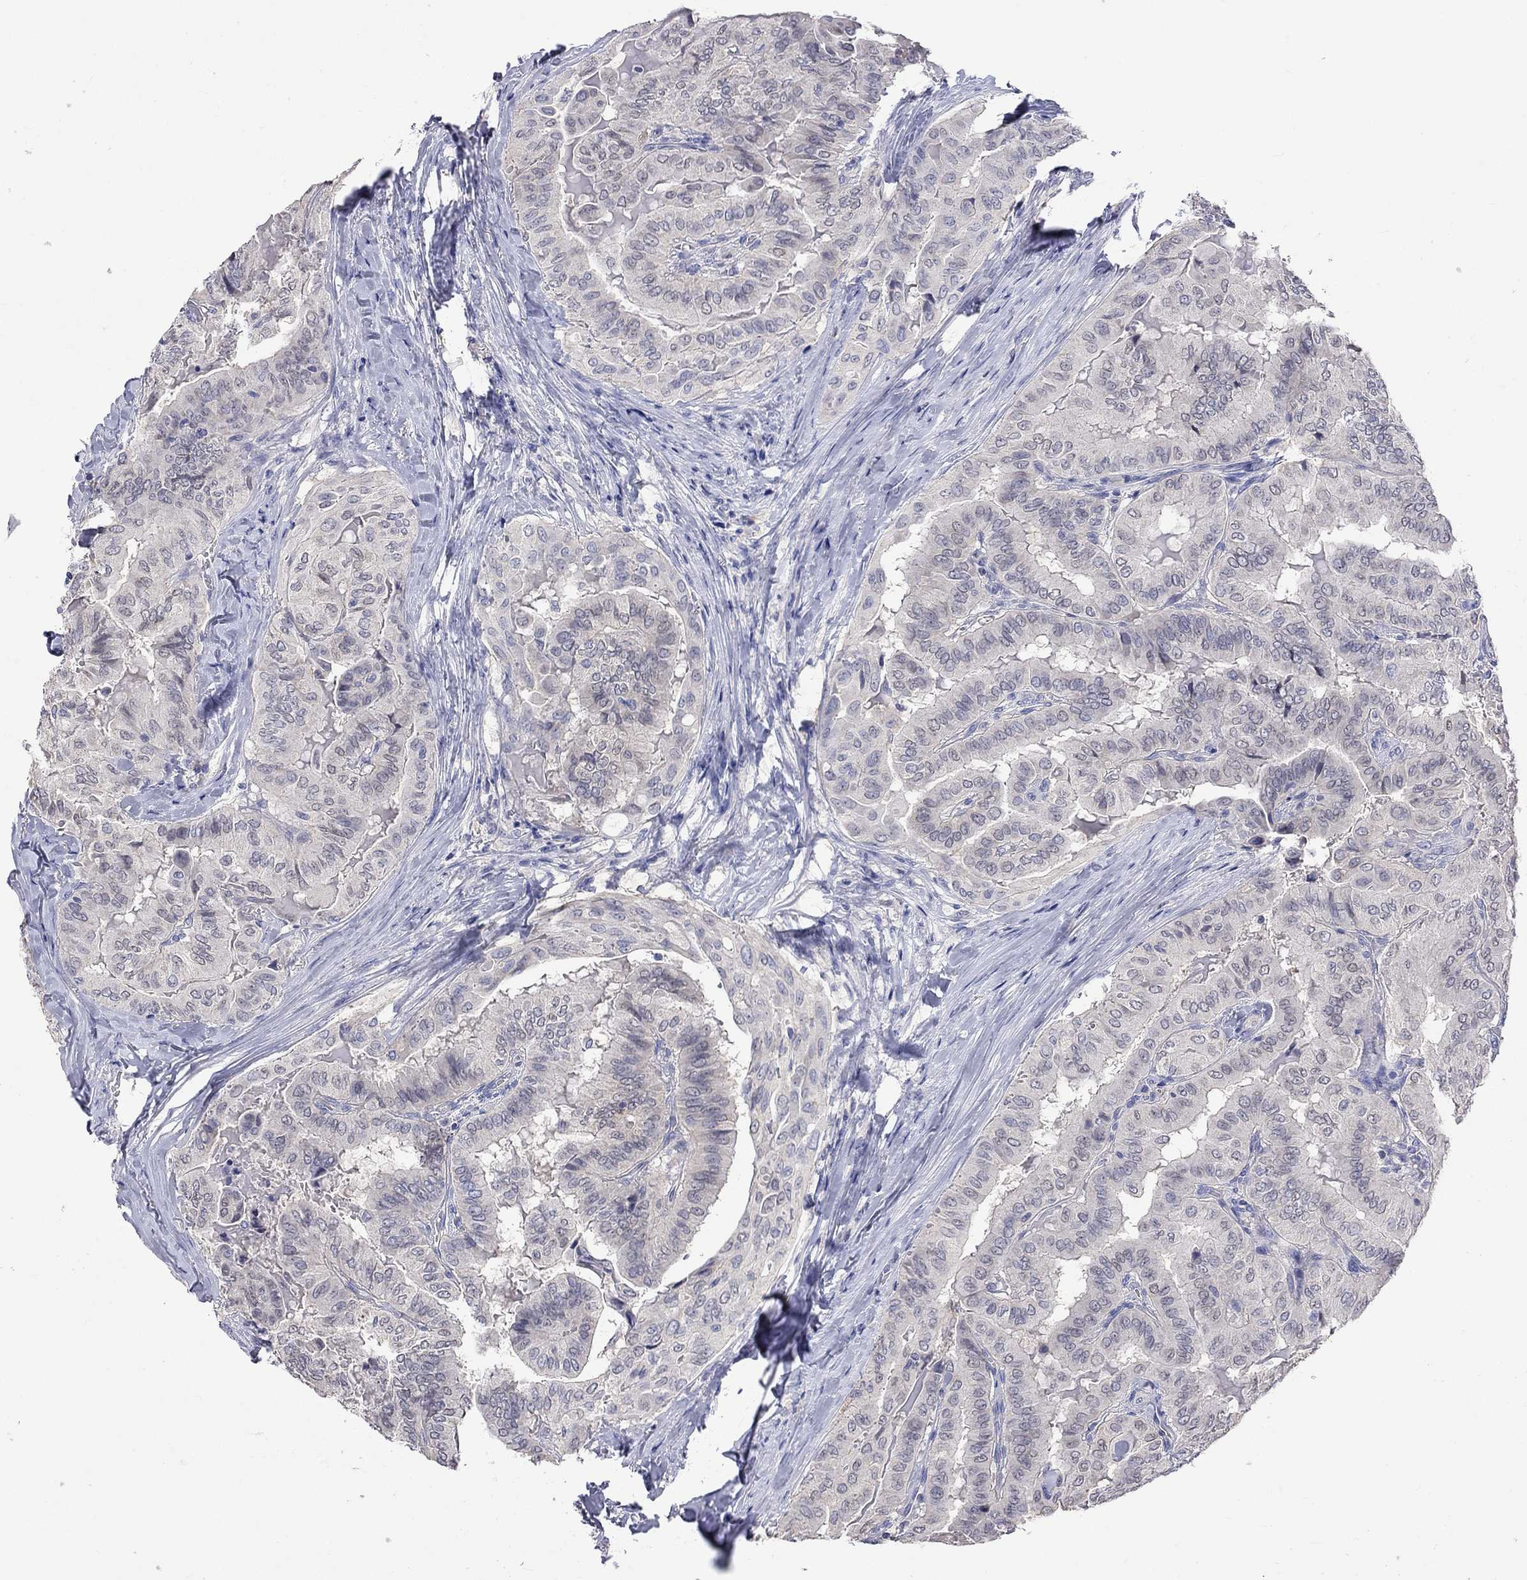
{"staining": {"intensity": "negative", "quantity": "none", "location": "none"}, "tissue": "thyroid cancer", "cell_type": "Tumor cells", "image_type": "cancer", "snomed": [{"axis": "morphology", "description": "Papillary adenocarcinoma, NOS"}, {"axis": "topography", "description": "Thyroid gland"}], "caption": "Immunohistochemistry of human thyroid papillary adenocarcinoma exhibits no staining in tumor cells.", "gene": "LRFN4", "patient": {"sex": "female", "age": 68}}